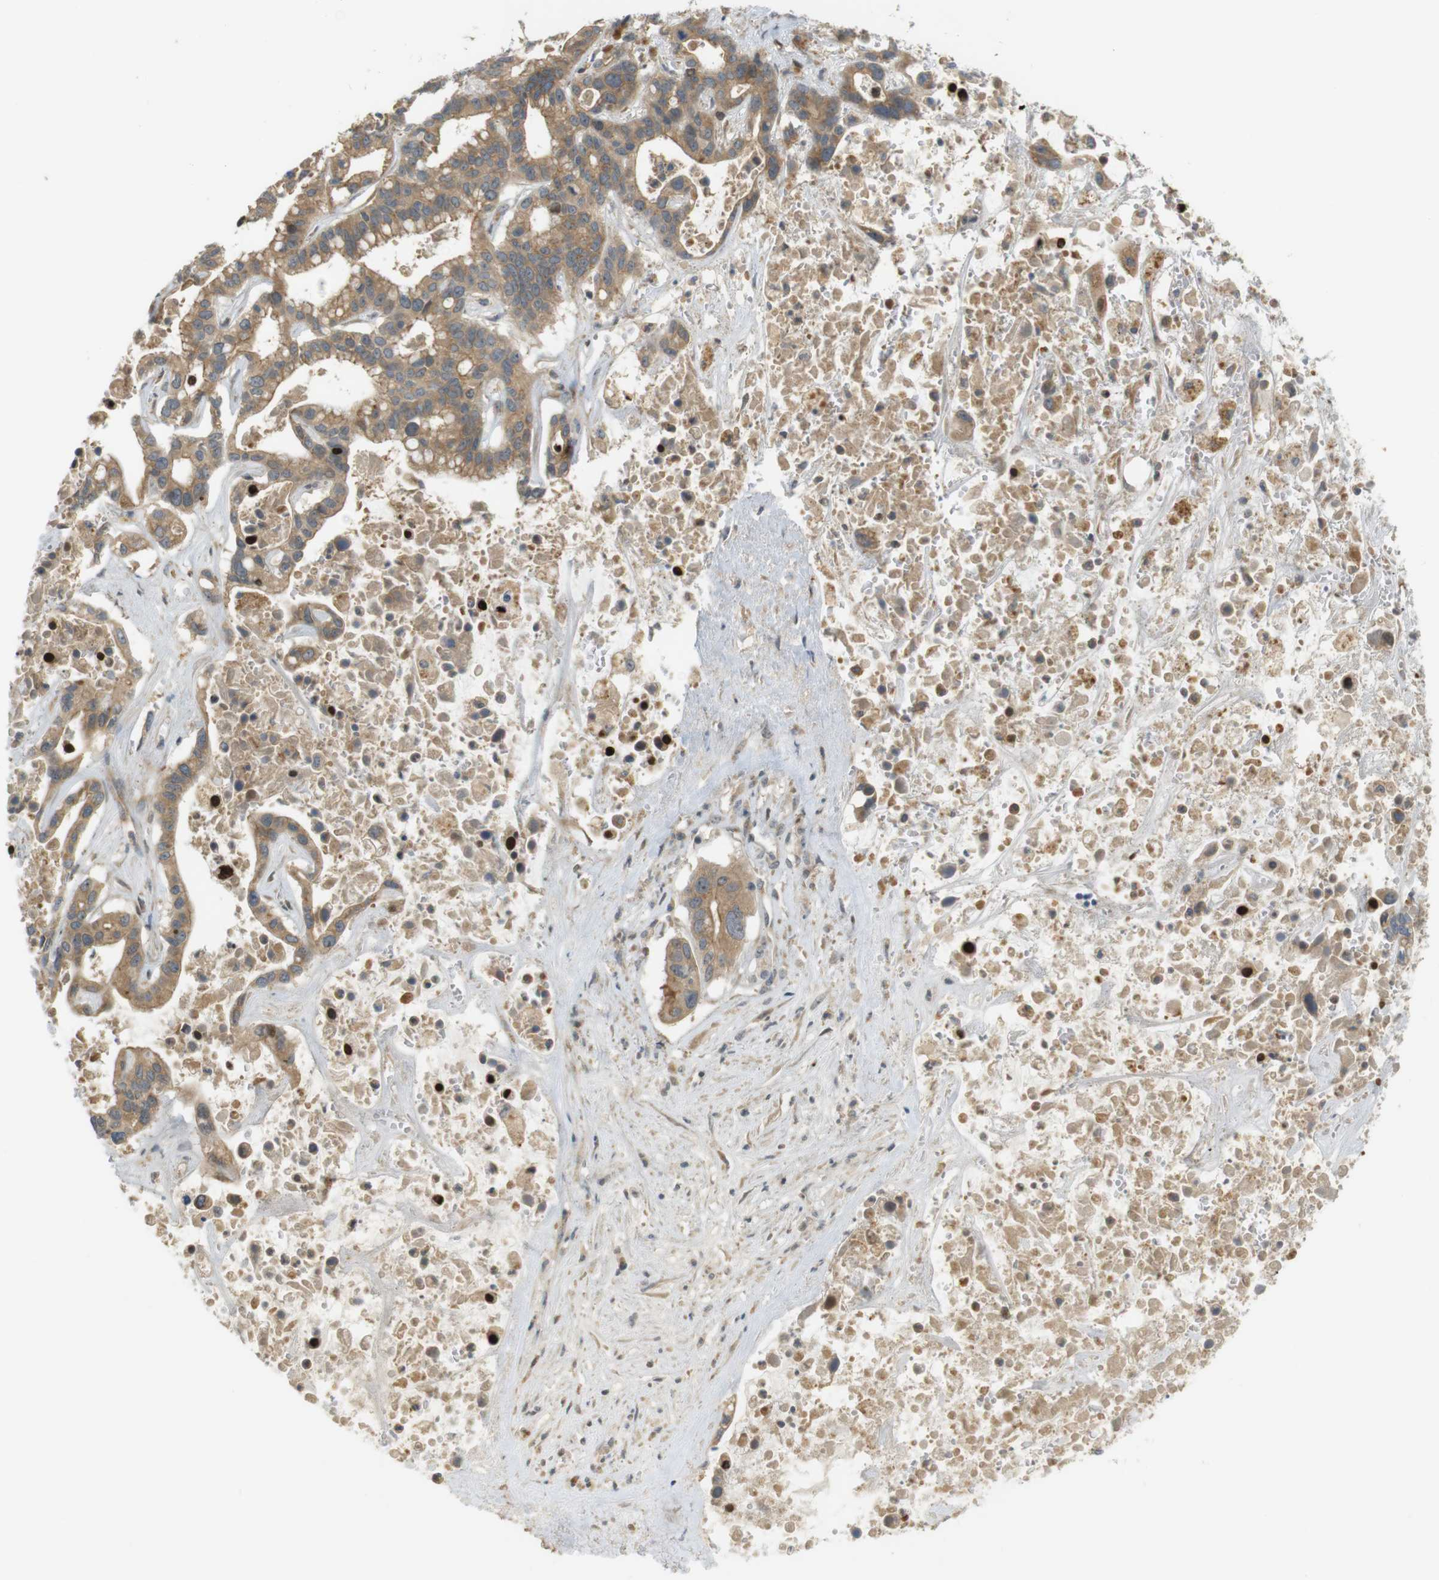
{"staining": {"intensity": "moderate", "quantity": ">75%", "location": "cytoplasmic/membranous"}, "tissue": "liver cancer", "cell_type": "Tumor cells", "image_type": "cancer", "snomed": [{"axis": "morphology", "description": "Cholangiocarcinoma"}, {"axis": "topography", "description": "Liver"}], "caption": "Human liver cholangiocarcinoma stained for a protein (brown) demonstrates moderate cytoplasmic/membranous positive expression in approximately >75% of tumor cells.", "gene": "CLRN3", "patient": {"sex": "female", "age": 65}}